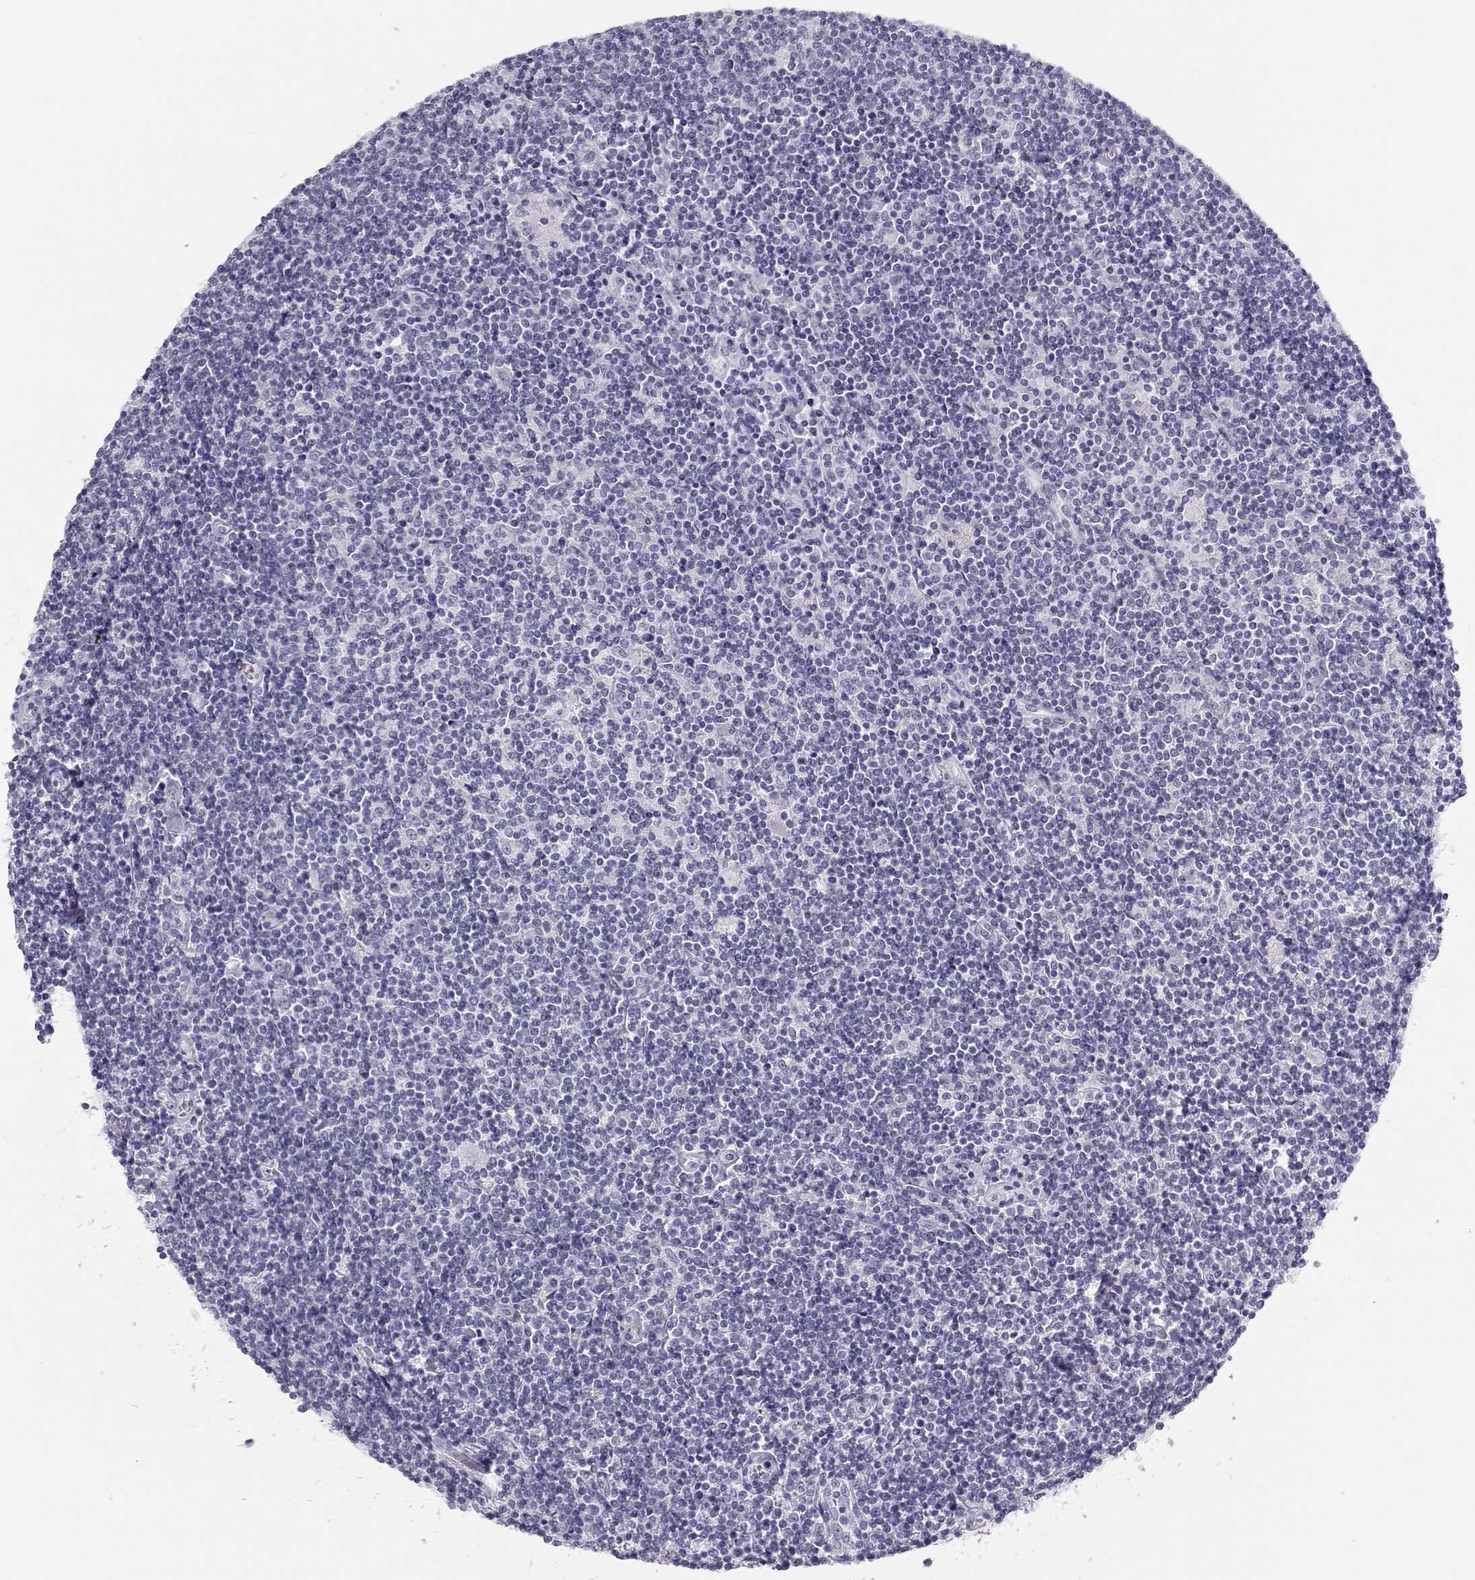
{"staining": {"intensity": "negative", "quantity": "none", "location": "none"}, "tissue": "lymphoma", "cell_type": "Tumor cells", "image_type": "cancer", "snomed": [{"axis": "morphology", "description": "Hodgkin's disease, NOS"}, {"axis": "topography", "description": "Lymph node"}], "caption": "There is no significant expression in tumor cells of Hodgkin's disease.", "gene": "MAGEC1", "patient": {"sex": "male", "age": 40}}